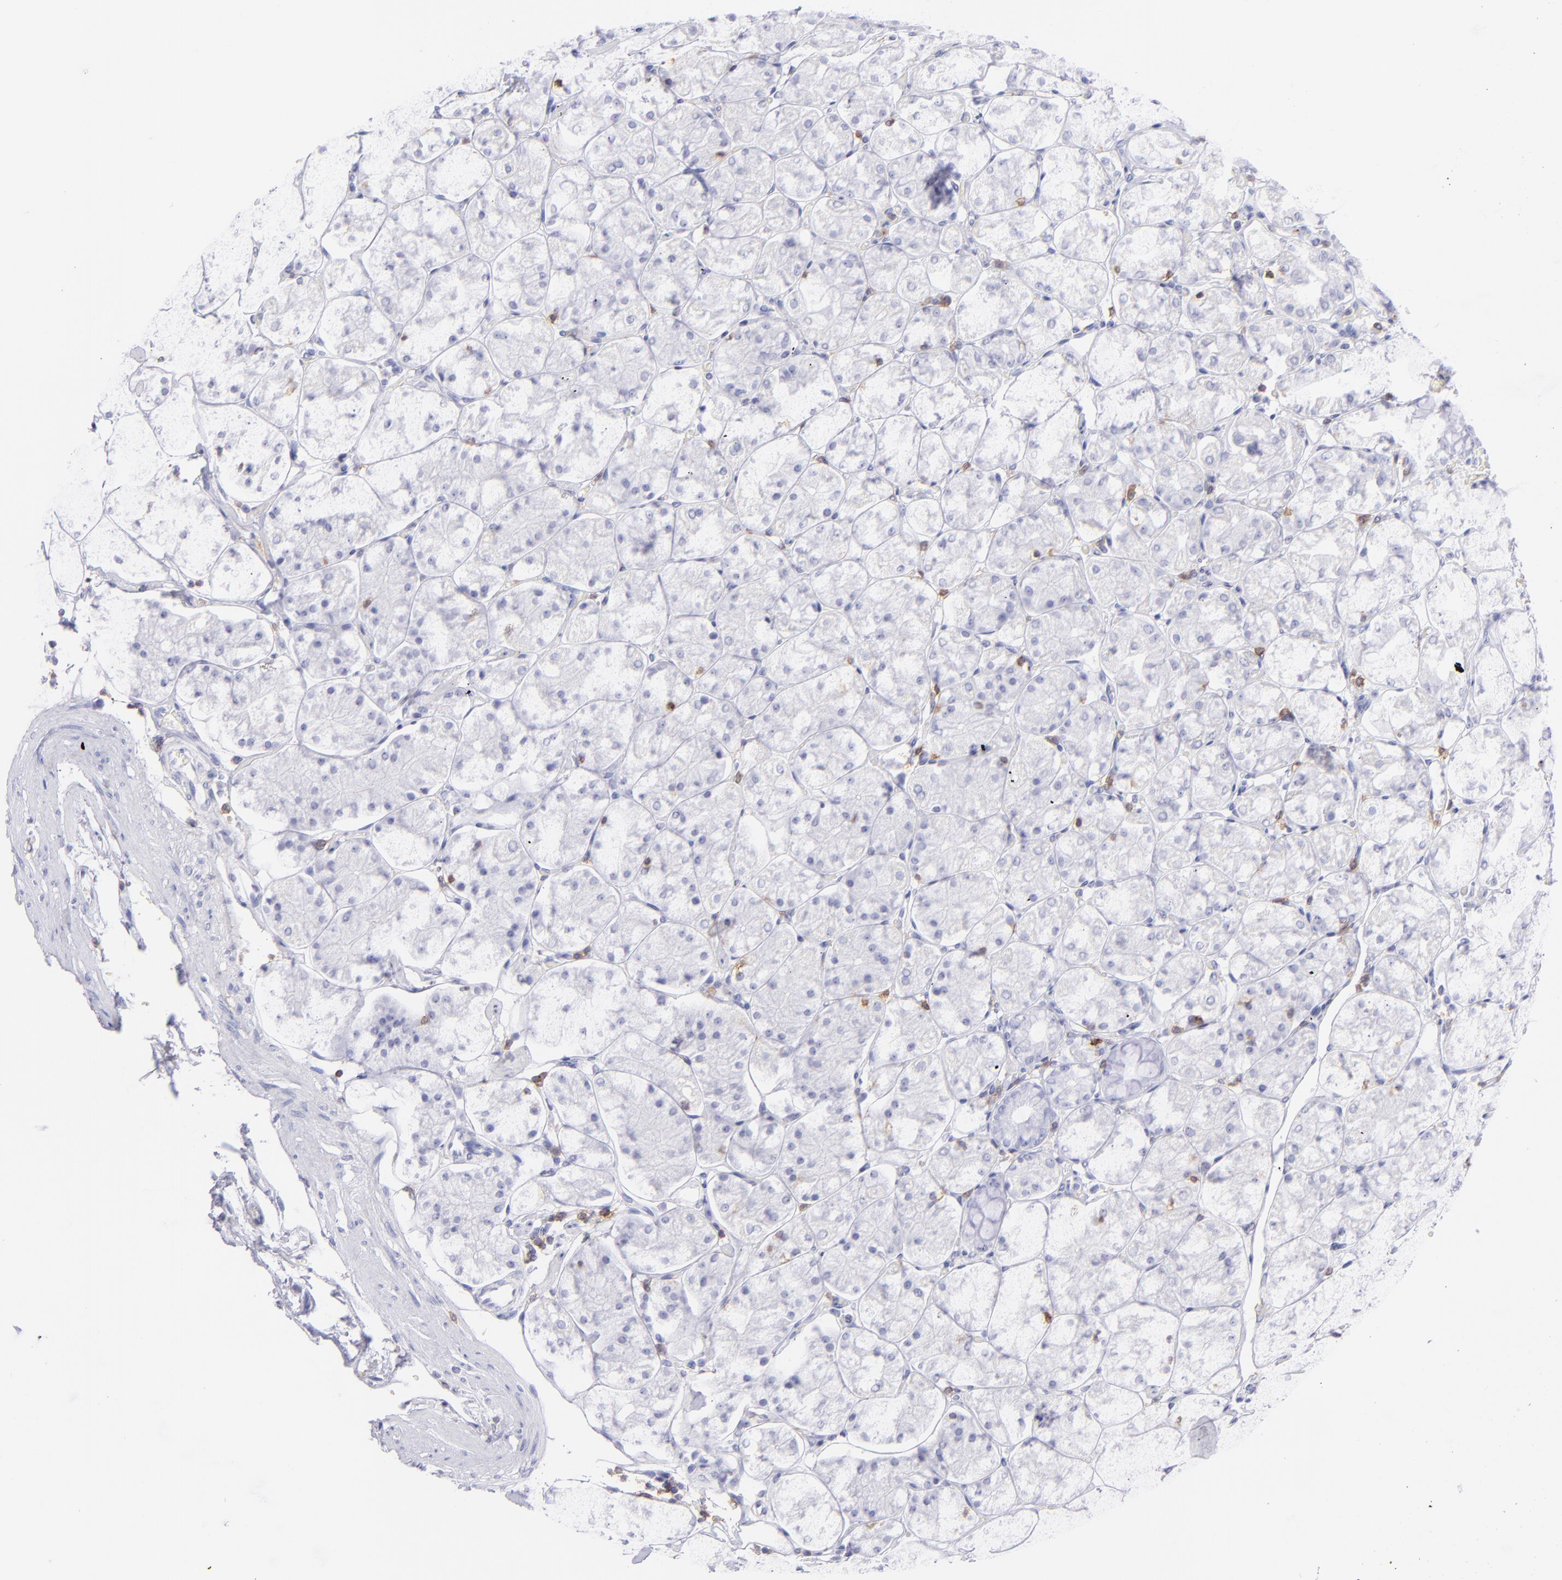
{"staining": {"intensity": "negative", "quantity": "none", "location": "none"}, "tissue": "stomach", "cell_type": "Glandular cells", "image_type": "normal", "snomed": [{"axis": "morphology", "description": "Normal tissue, NOS"}, {"axis": "topography", "description": "Stomach, upper"}, {"axis": "topography", "description": "Stomach"}], "caption": "Immunohistochemical staining of benign stomach exhibits no significant expression in glandular cells.", "gene": "CD69", "patient": {"sex": "male", "age": 76}}